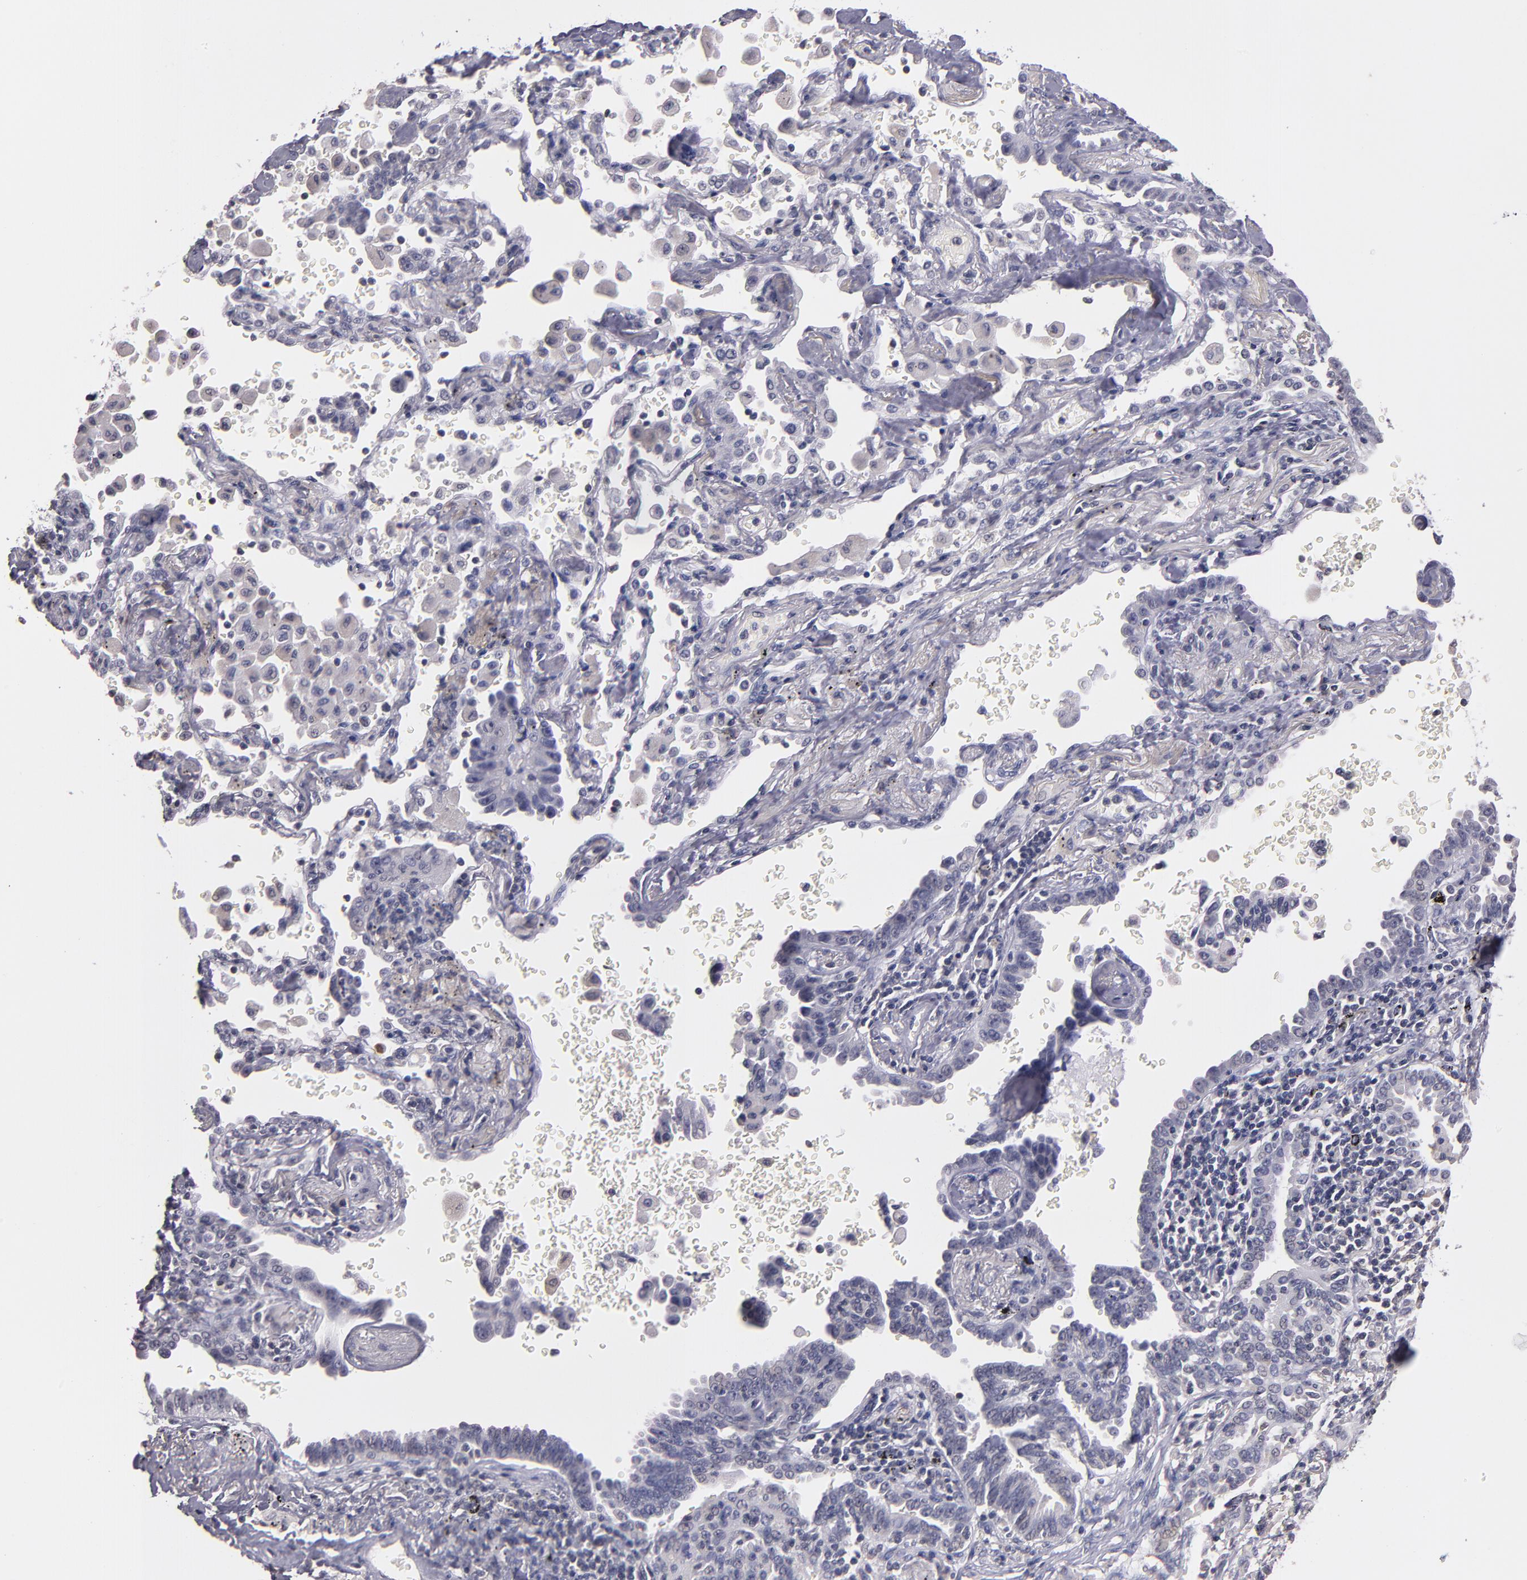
{"staining": {"intensity": "negative", "quantity": "none", "location": "none"}, "tissue": "lung cancer", "cell_type": "Tumor cells", "image_type": "cancer", "snomed": [{"axis": "morphology", "description": "Adenocarcinoma, NOS"}, {"axis": "topography", "description": "Lung"}], "caption": "A high-resolution histopathology image shows immunohistochemistry staining of lung adenocarcinoma, which displays no significant expression in tumor cells.", "gene": "SOX10", "patient": {"sex": "female", "age": 64}}